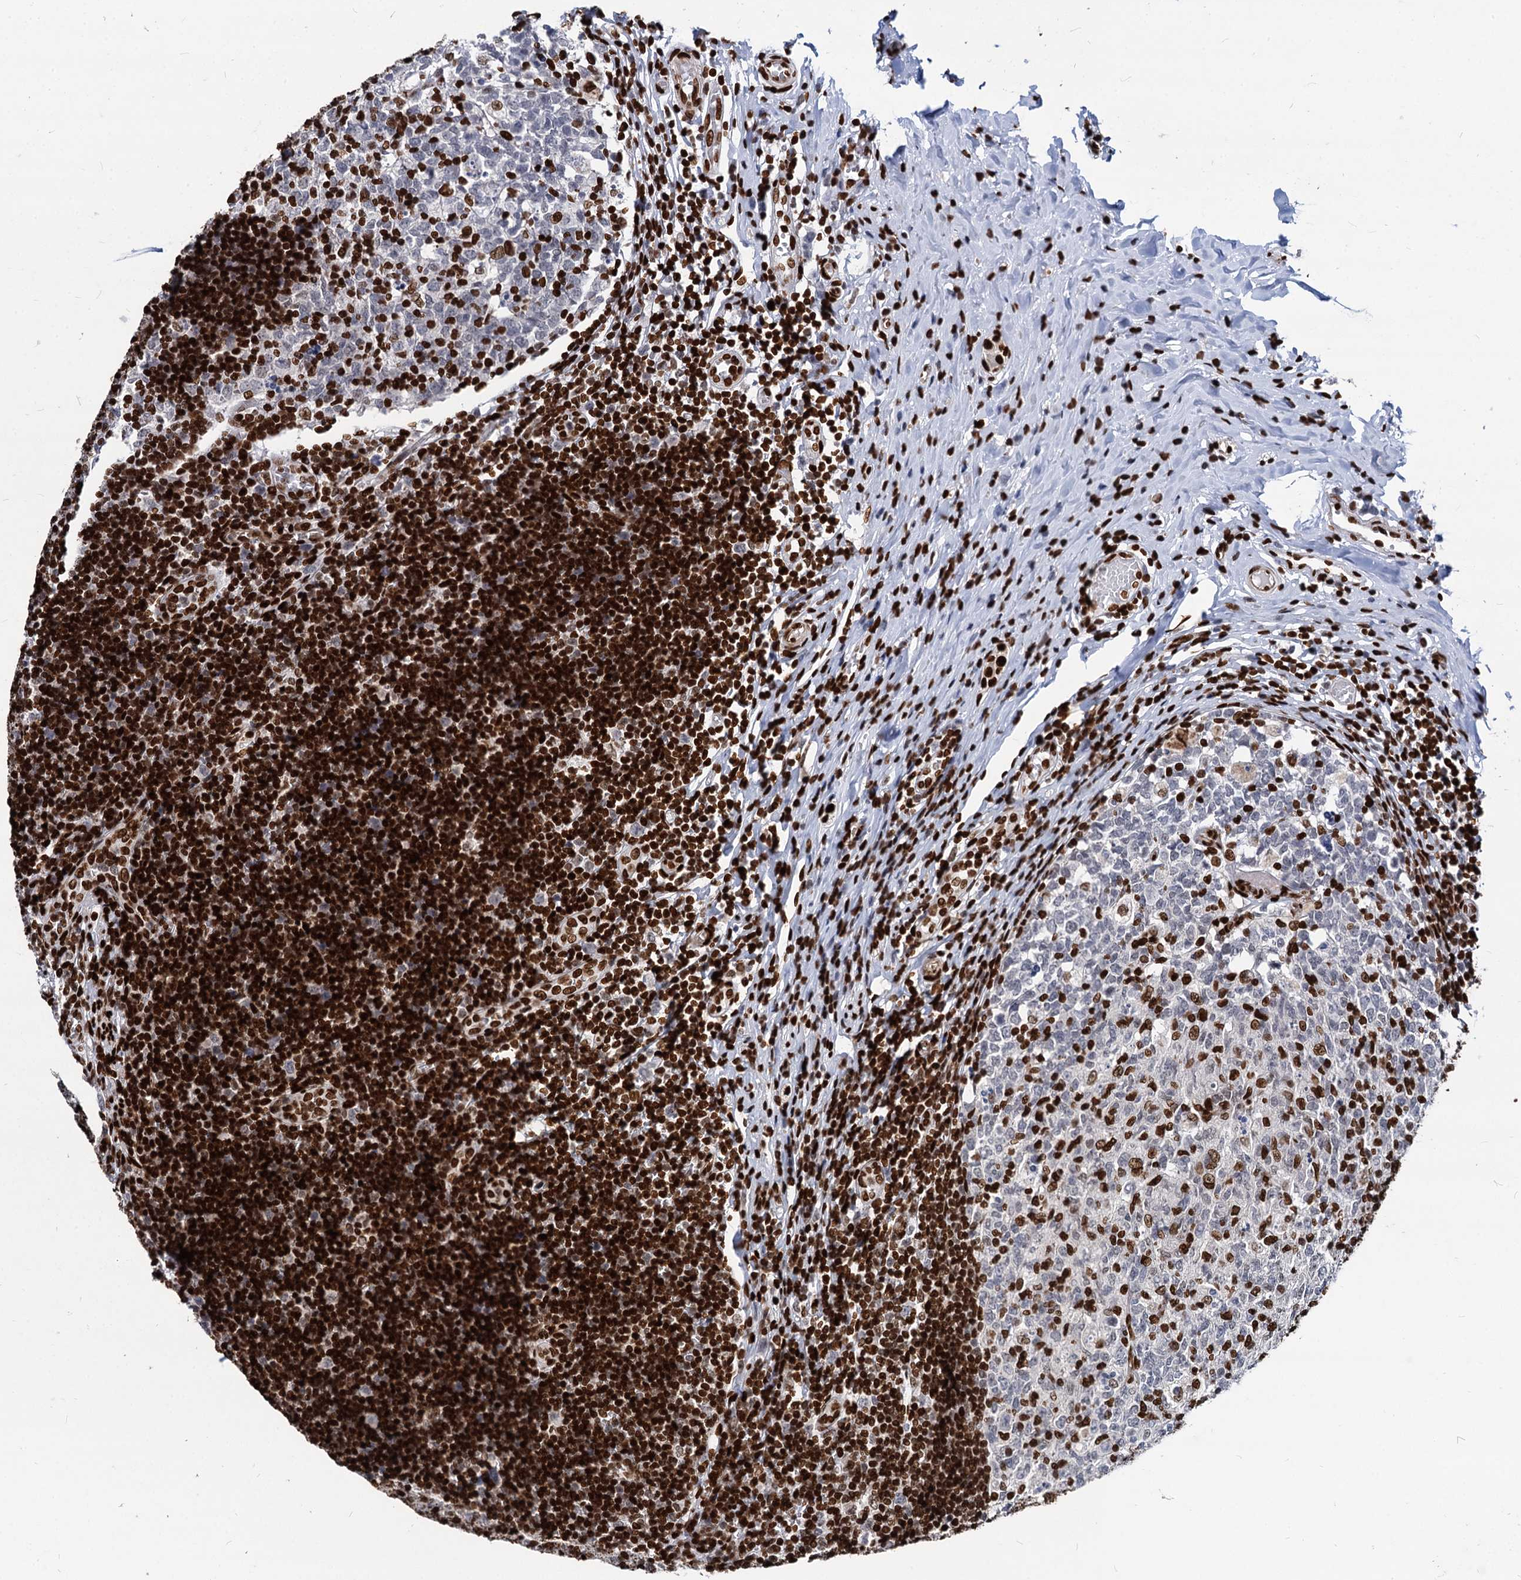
{"staining": {"intensity": "moderate", "quantity": "<25%", "location": "cytoplasmic/membranous,nuclear"}, "tissue": "appendix", "cell_type": "Glandular cells", "image_type": "normal", "snomed": [{"axis": "morphology", "description": "Normal tissue, NOS"}, {"axis": "topography", "description": "Appendix"}], "caption": "Immunohistochemical staining of benign appendix reveals <25% levels of moderate cytoplasmic/membranous,nuclear protein staining in approximately <25% of glandular cells.", "gene": "MECP2", "patient": {"sex": "male", "age": 8}}